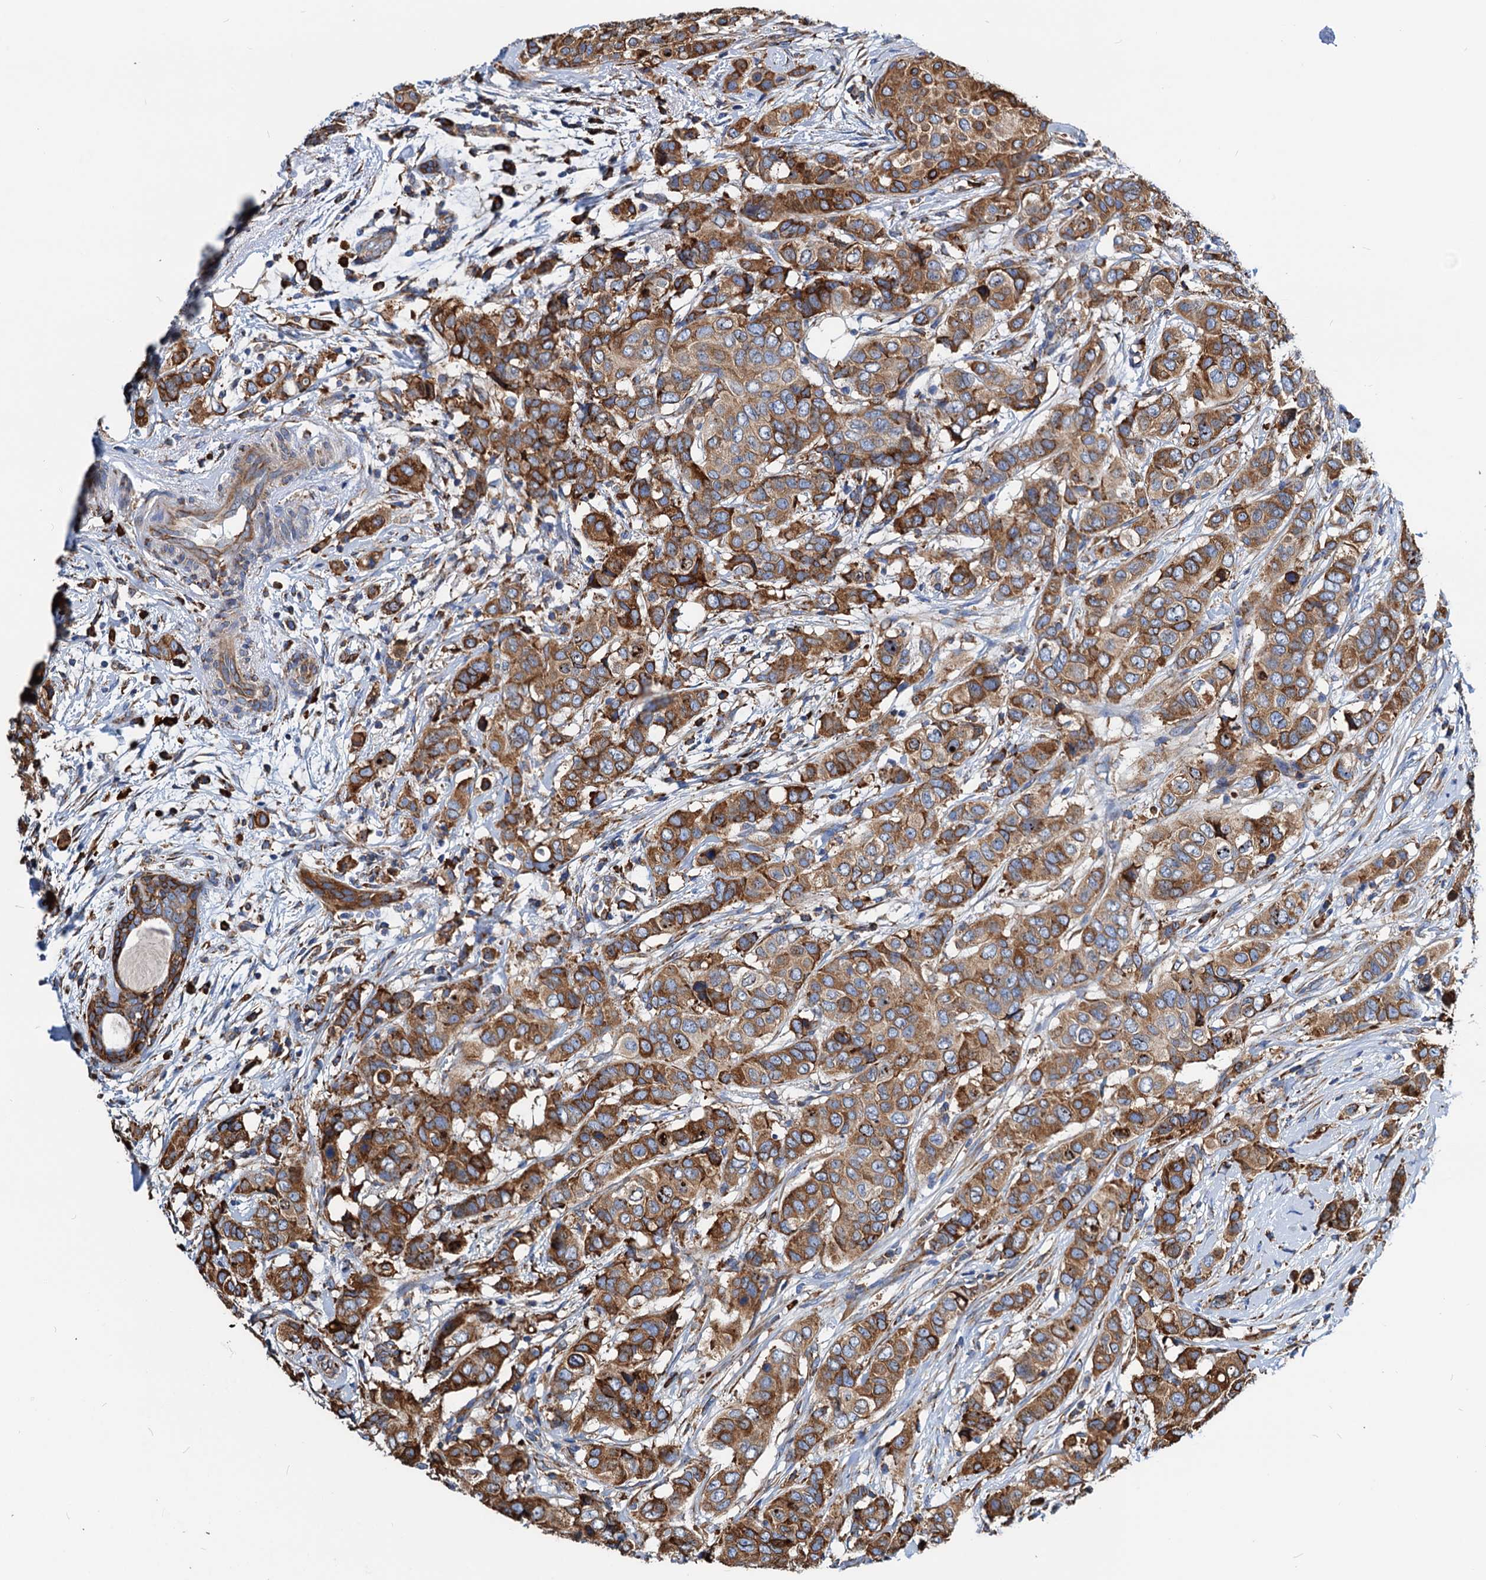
{"staining": {"intensity": "moderate", "quantity": ">75%", "location": "cytoplasmic/membranous"}, "tissue": "breast cancer", "cell_type": "Tumor cells", "image_type": "cancer", "snomed": [{"axis": "morphology", "description": "Lobular carcinoma"}, {"axis": "topography", "description": "Breast"}], "caption": "Brown immunohistochemical staining in human breast cancer displays moderate cytoplasmic/membranous positivity in about >75% of tumor cells.", "gene": "HSPA5", "patient": {"sex": "female", "age": 51}}